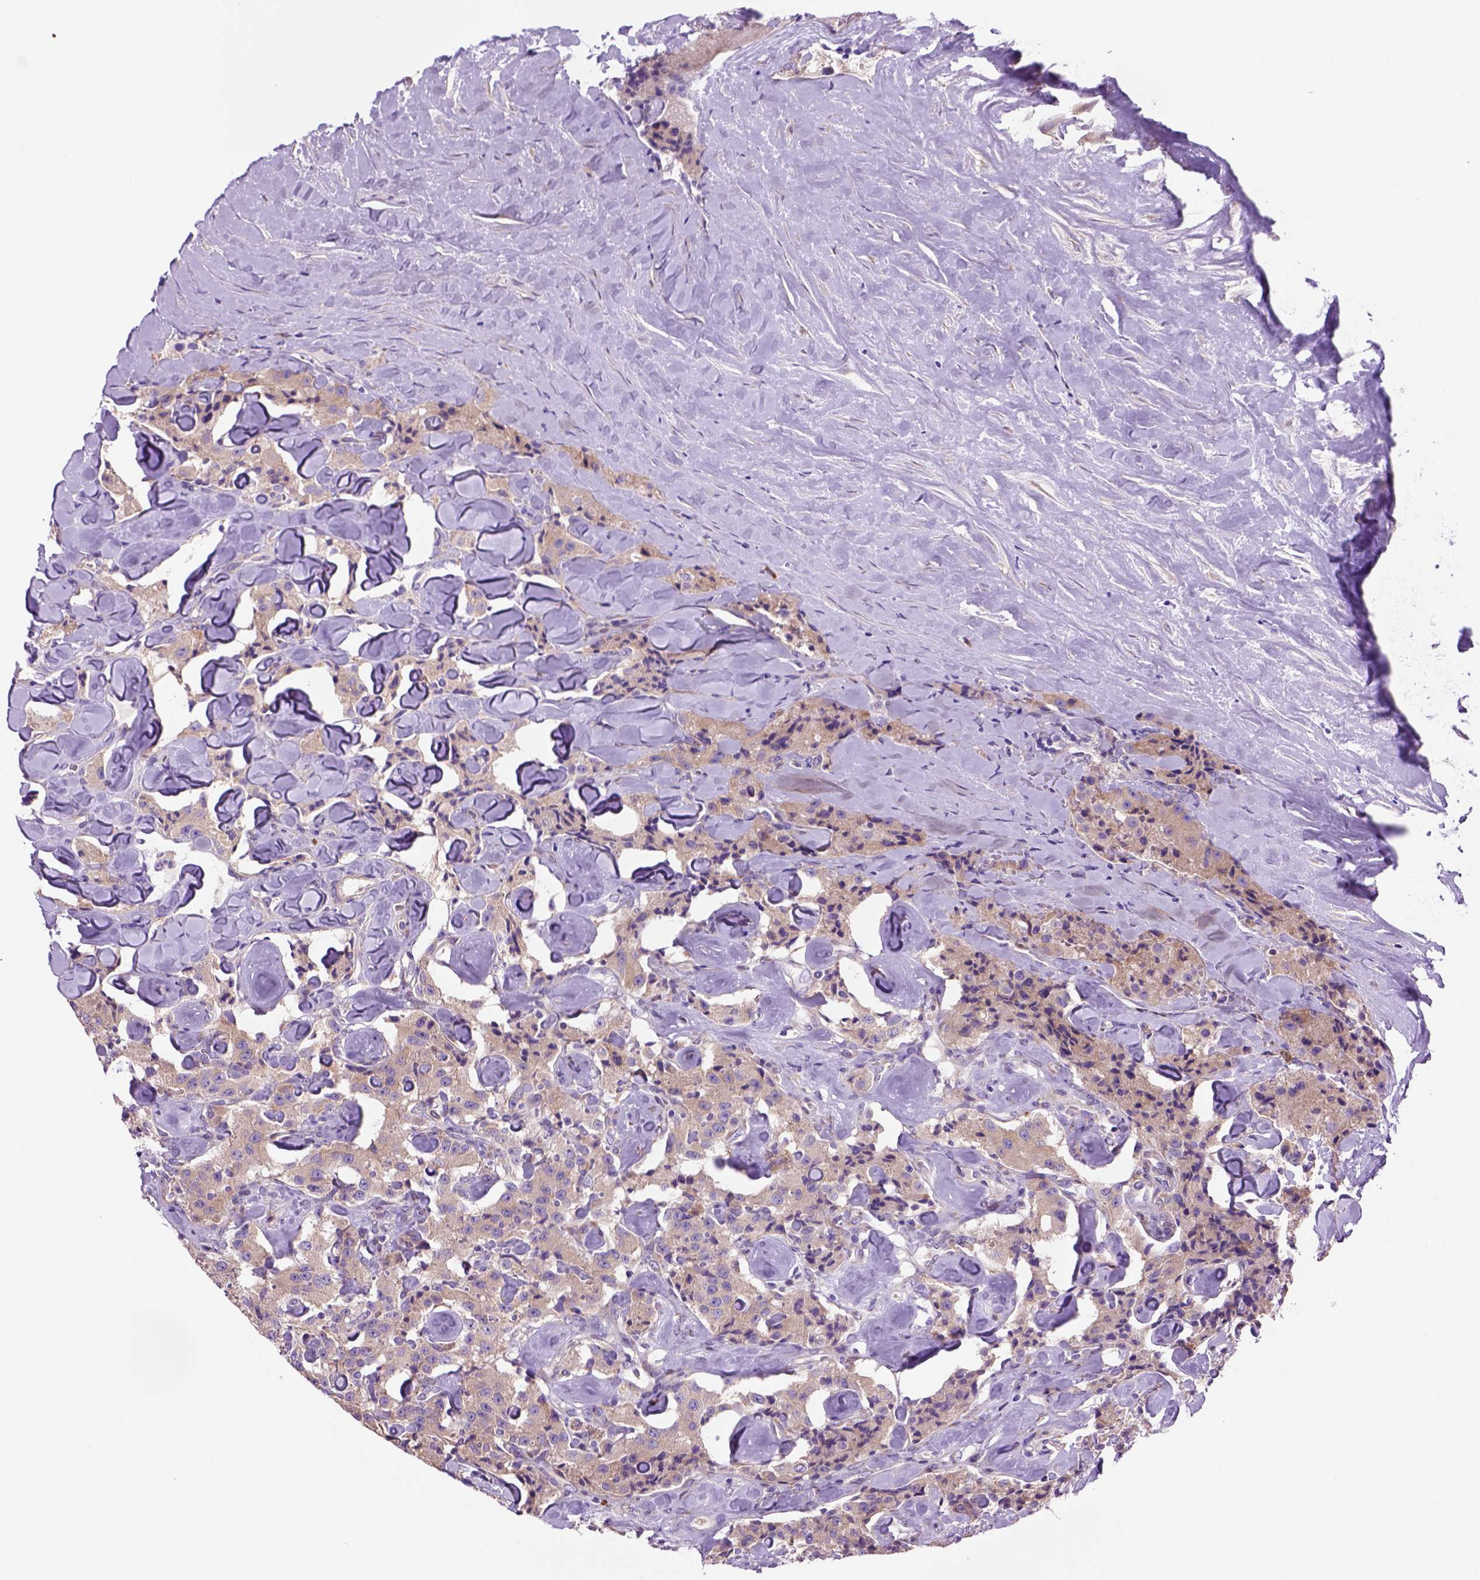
{"staining": {"intensity": "weak", "quantity": ">75%", "location": "cytoplasmic/membranous"}, "tissue": "carcinoid", "cell_type": "Tumor cells", "image_type": "cancer", "snomed": [{"axis": "morphology", "description": "Carcinoid, malignant, NOS"}, {"axis": "topography", "description": "Pancreas"}], "caption": "DAB (3,3'-diaminobenzidine) immunohistochemical staining of carcinoid (malignant) shows weak cytoplasmic/membranous protein staining in approximately >75% of tumor cells.", "gene": "PIAS3", "patient": {"sex": "male", "age": 41}}